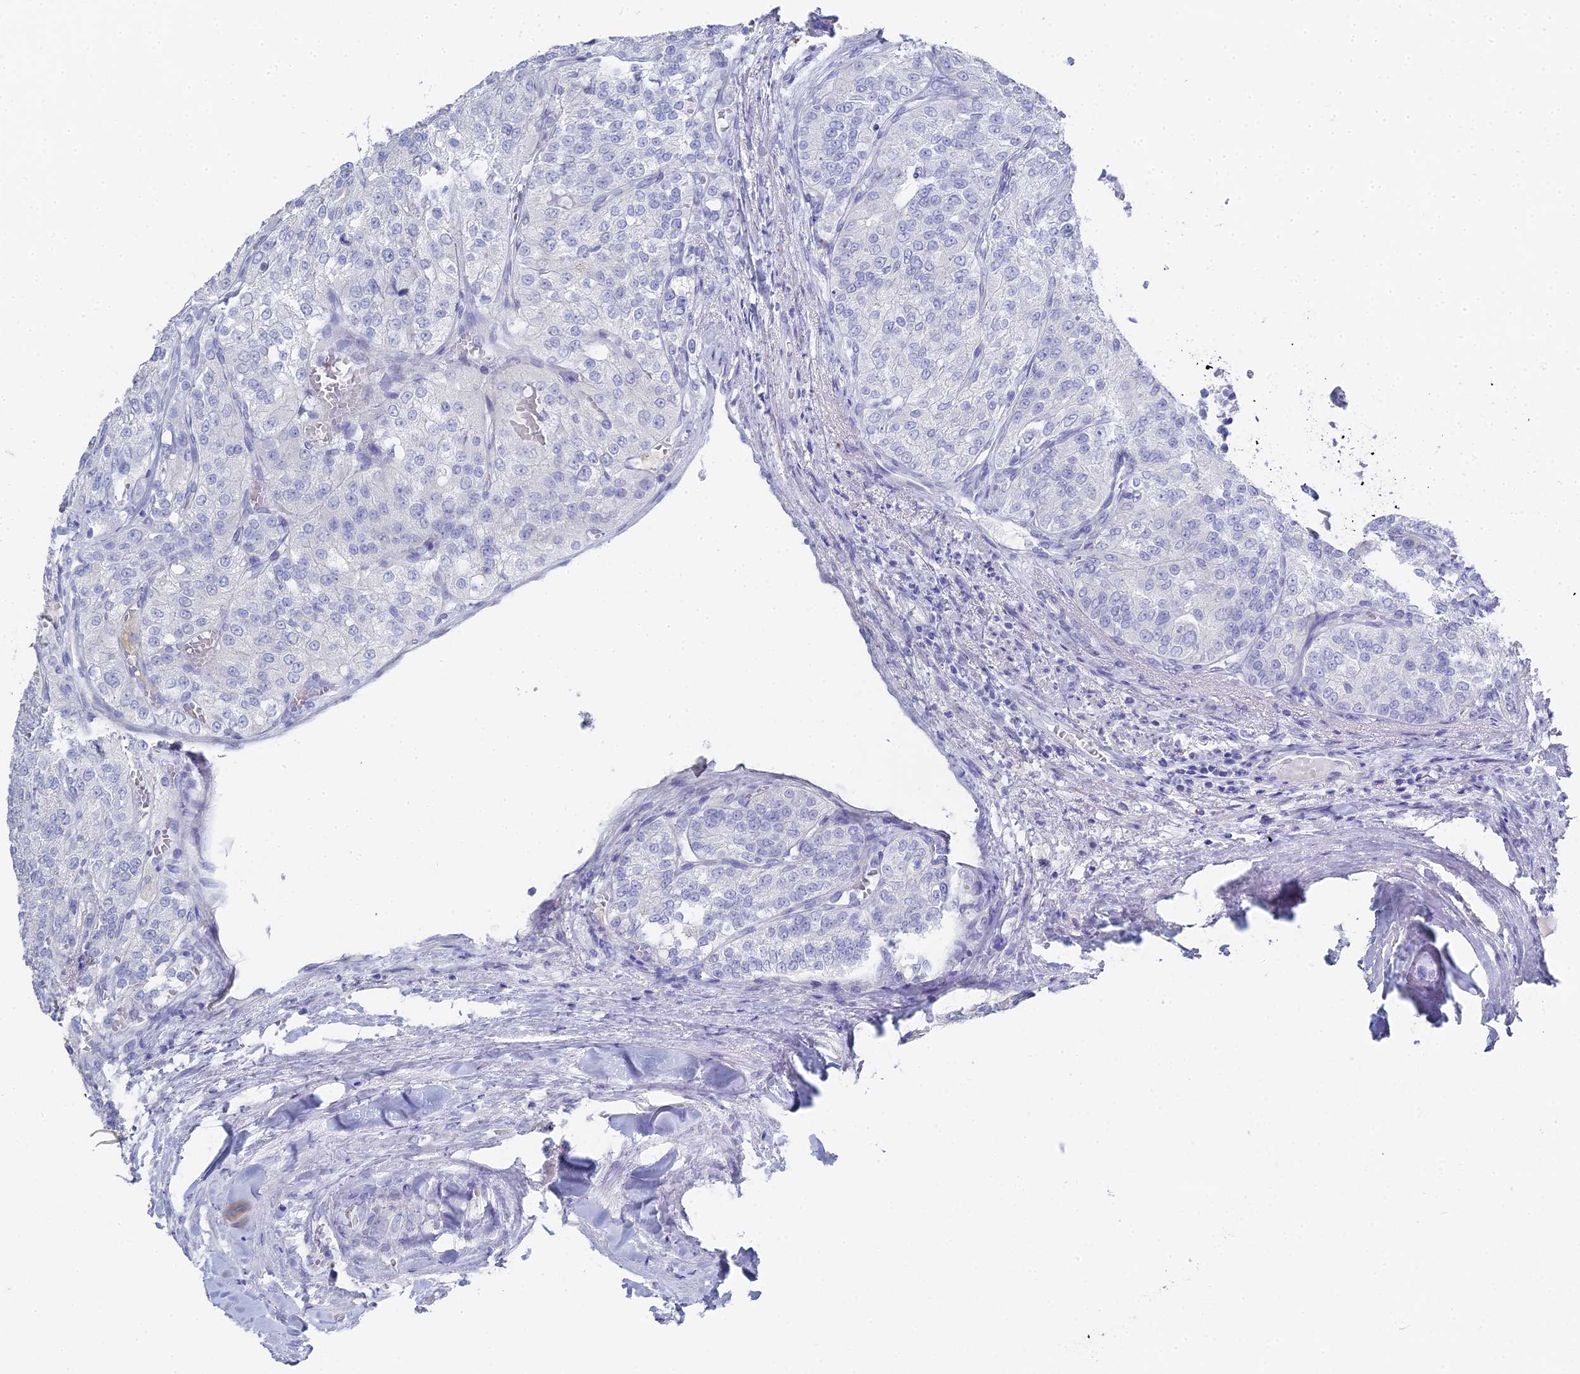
{"staining": {"intensity": "negative", "quantity": "none", "location": "none"}, "tissue": "renal cancer", "cell_type": "Tumor cells", "image_type": "cancer", "snomed": [{"axis": "morphology", "description": "Adenocarcinoma, NOS"}, {"axis": "topography", "description": "Kidney"}], "caption": "Tumor cells are negative for protein expression in human renal cancer. The staining was performed using DAB (3,3'-diaminobenzidine) to visualize the protein expression in brown, while the nuclei were stained in blue with hematoxylin (Magnification: 20x).", "gene": "ALPP", "patient": {"sex": "female", "age": 63}}